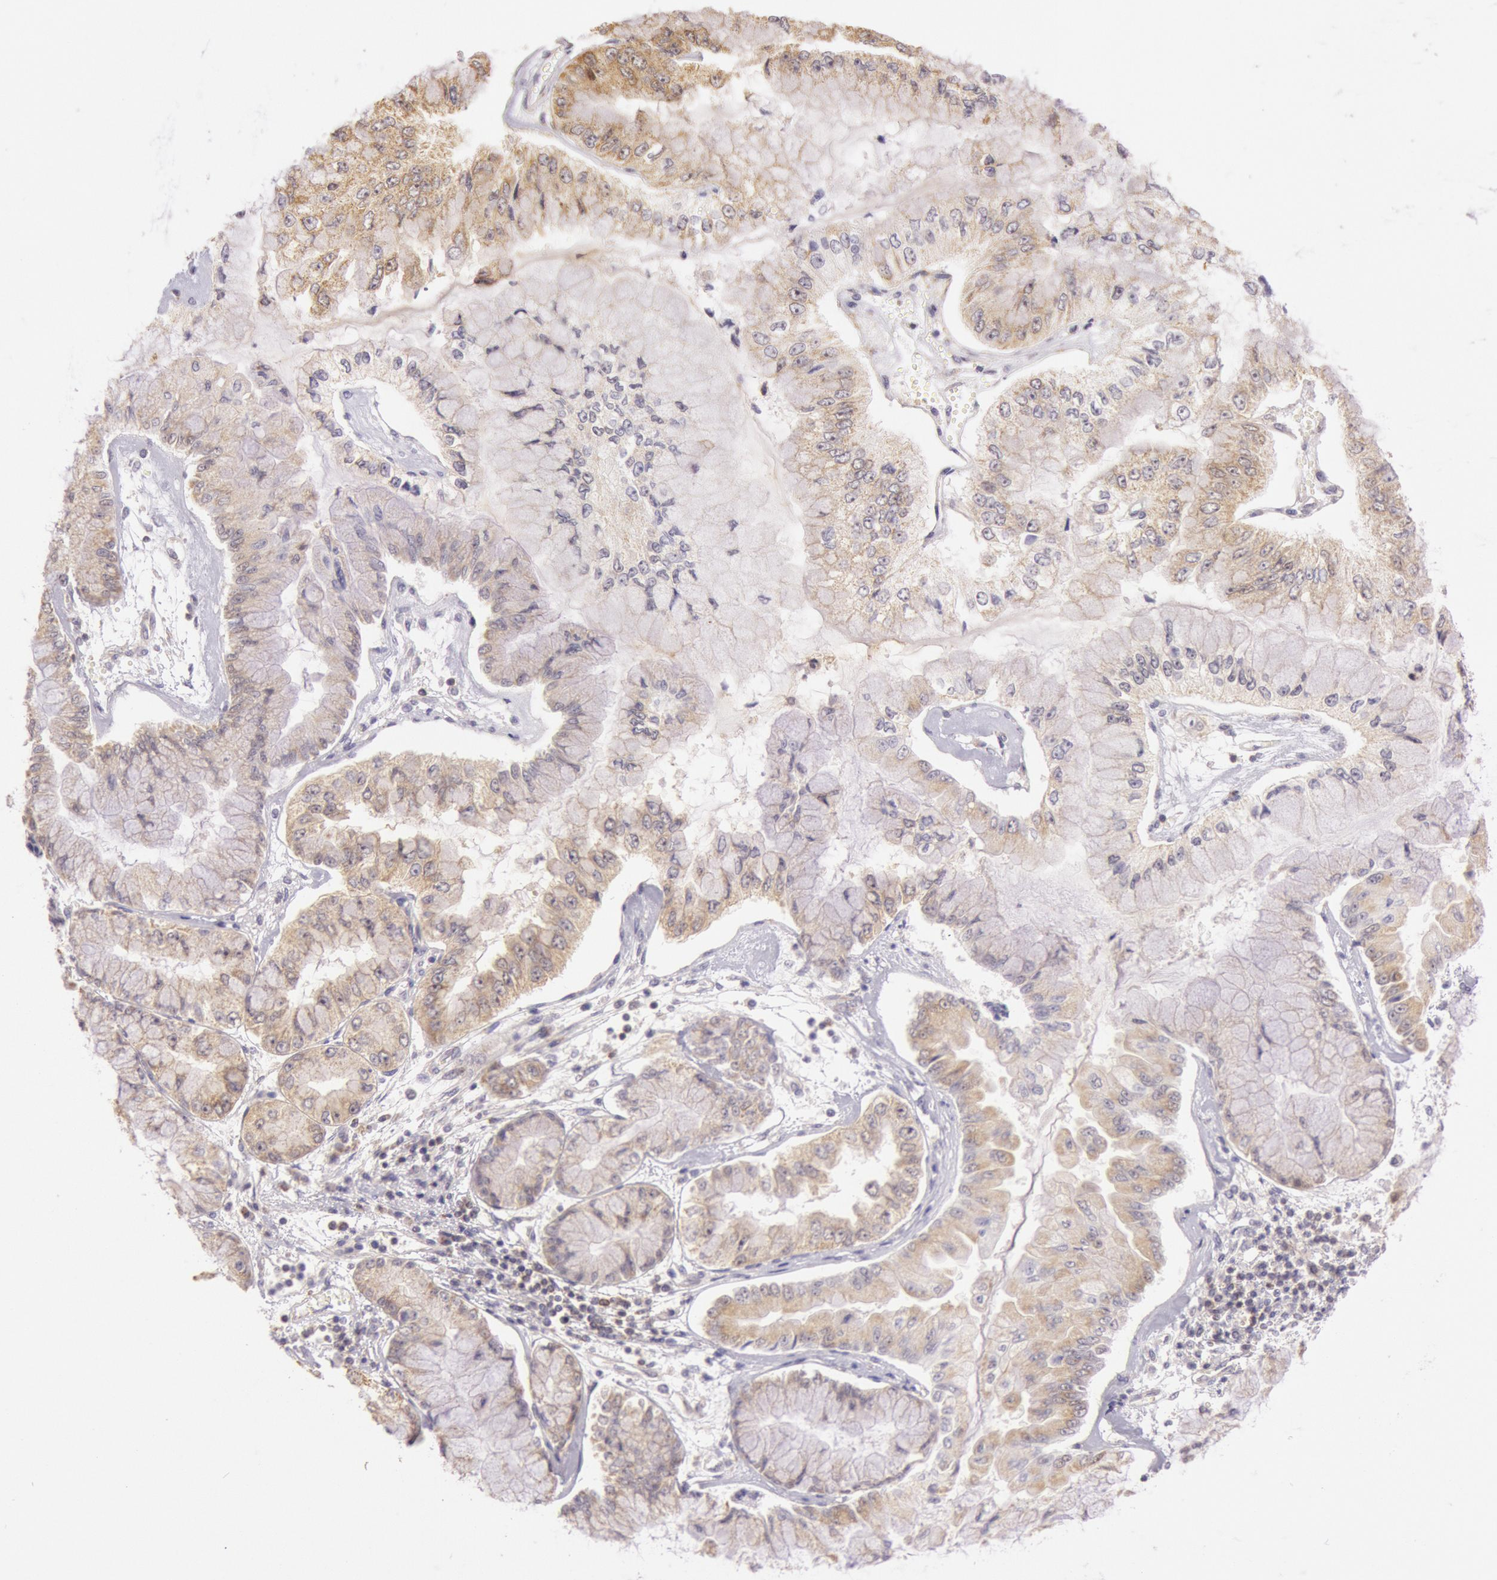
{"staining": {"intensity": "moderate", "quantity": ">75%", "location": "cytoplasmic/membranous,nuclear"}, "tissue": "liver cancer", "cell_type": "Tumor cells", "image_type": "cancer", "snomed": [{"axis": "morphology", "description": "Cholangiocarcinoma"}, {"axis": "topography", "description": "Liver"}], "caption": "Liver cancer stained with a brown dye demonstrates moderate cytoplasmic/membranous and nuclear positive expression in about >75% of tumor cells.", "gene": "CDK16", "patient": {"sex": "female", "age": 79}}